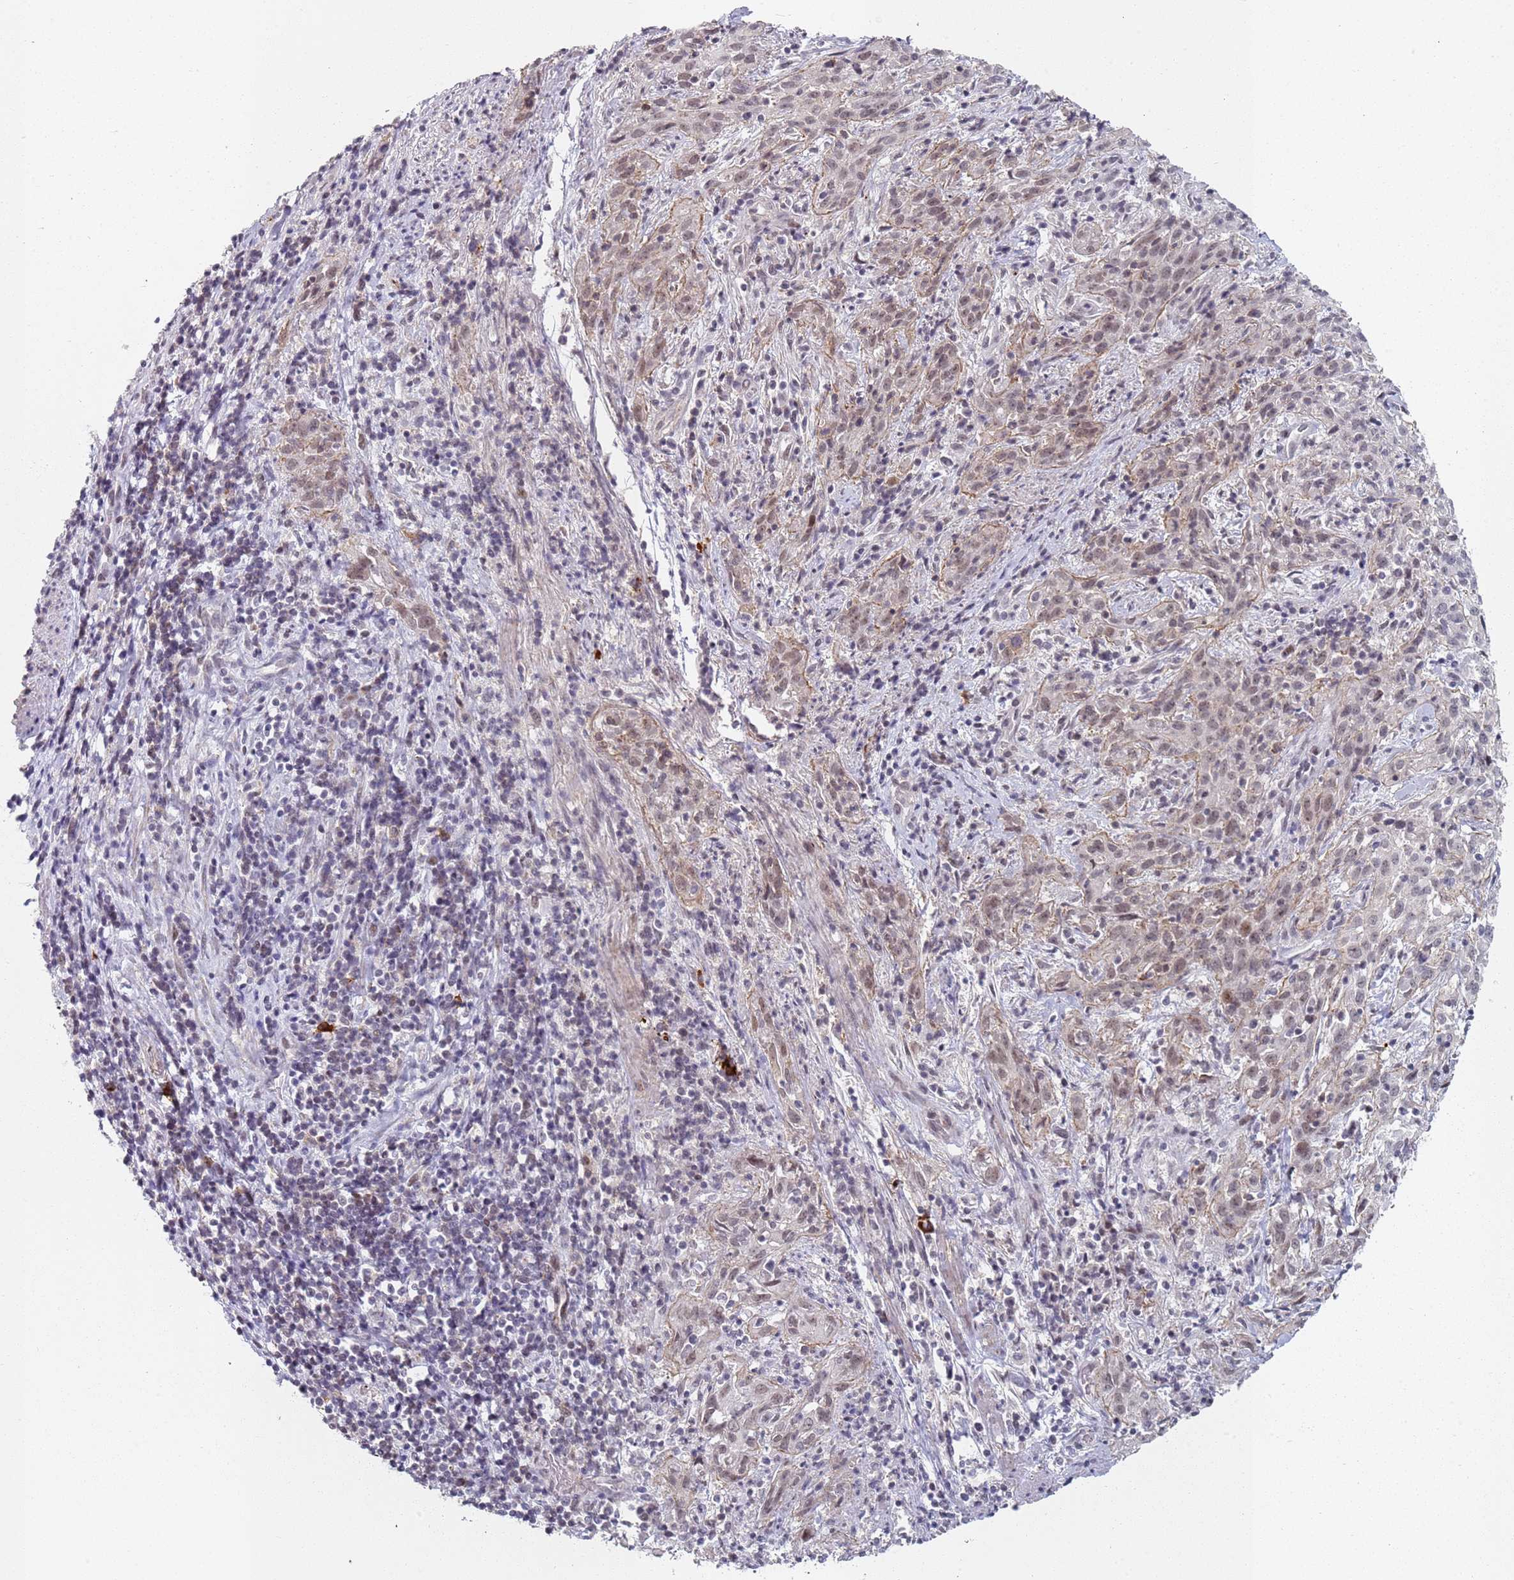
{"staining": {"intensity": "weak", "quantity": "<25%", "location": "nuclear"}, "tissue": "cervical cancer", "cell_type": "Tumor cells", "image_type": "cancer", "snomed": [{"axis": "morphology", "description": "Squamous cell carcinoma, NOS"}, {"axis": "topography", "description": "Cervix"}], "caption": "IHC micrograph of neoplastic tissue: human squamous cell carcinoma (cervical) stained with DAB shows no significant protein expression in tumor cells.", "gene": "ATF6B", "patient": {"sex": "female", "age": 57}}